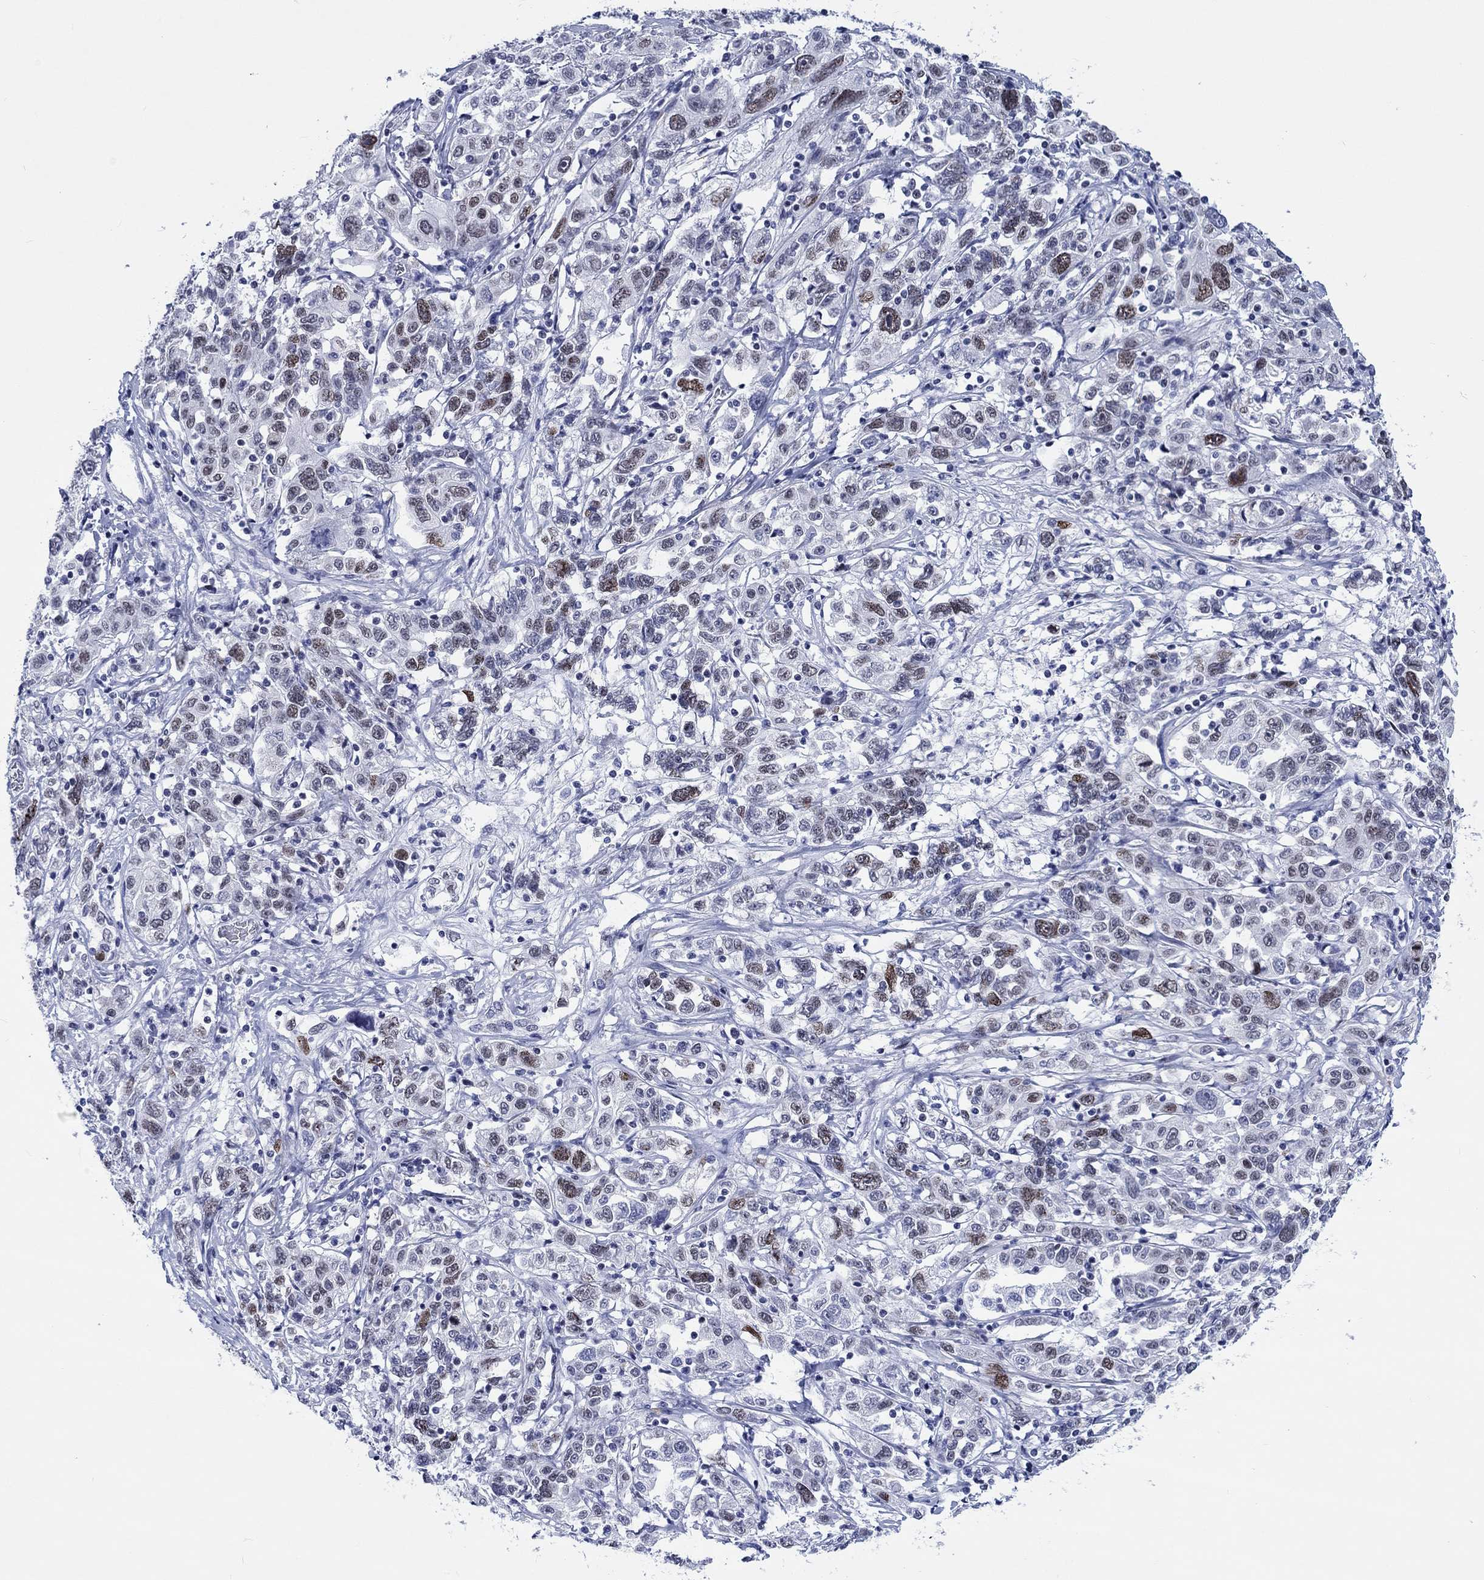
{"staining": {"intensity": "moderate", "quantity": "<25%", "location": "nuclear"}, "tissue": "liver cancer", "cell_type": "Tumor cells", "image_type": "cancer", "snomed": [{"axis": "morphology", "description": "Adenocarcinoma, NOS"}, {"axis": "morphology", "description": "Cholangiocarcinoma"}, {"axis": "topography", "description": "Liver"}], "caption": "Liver adenocarcinoma tissue shows moderate nuclear staining in about <25% of tumor cells", "gene": "CDCA2", "patient": {"sex": "male", "age": 64}}